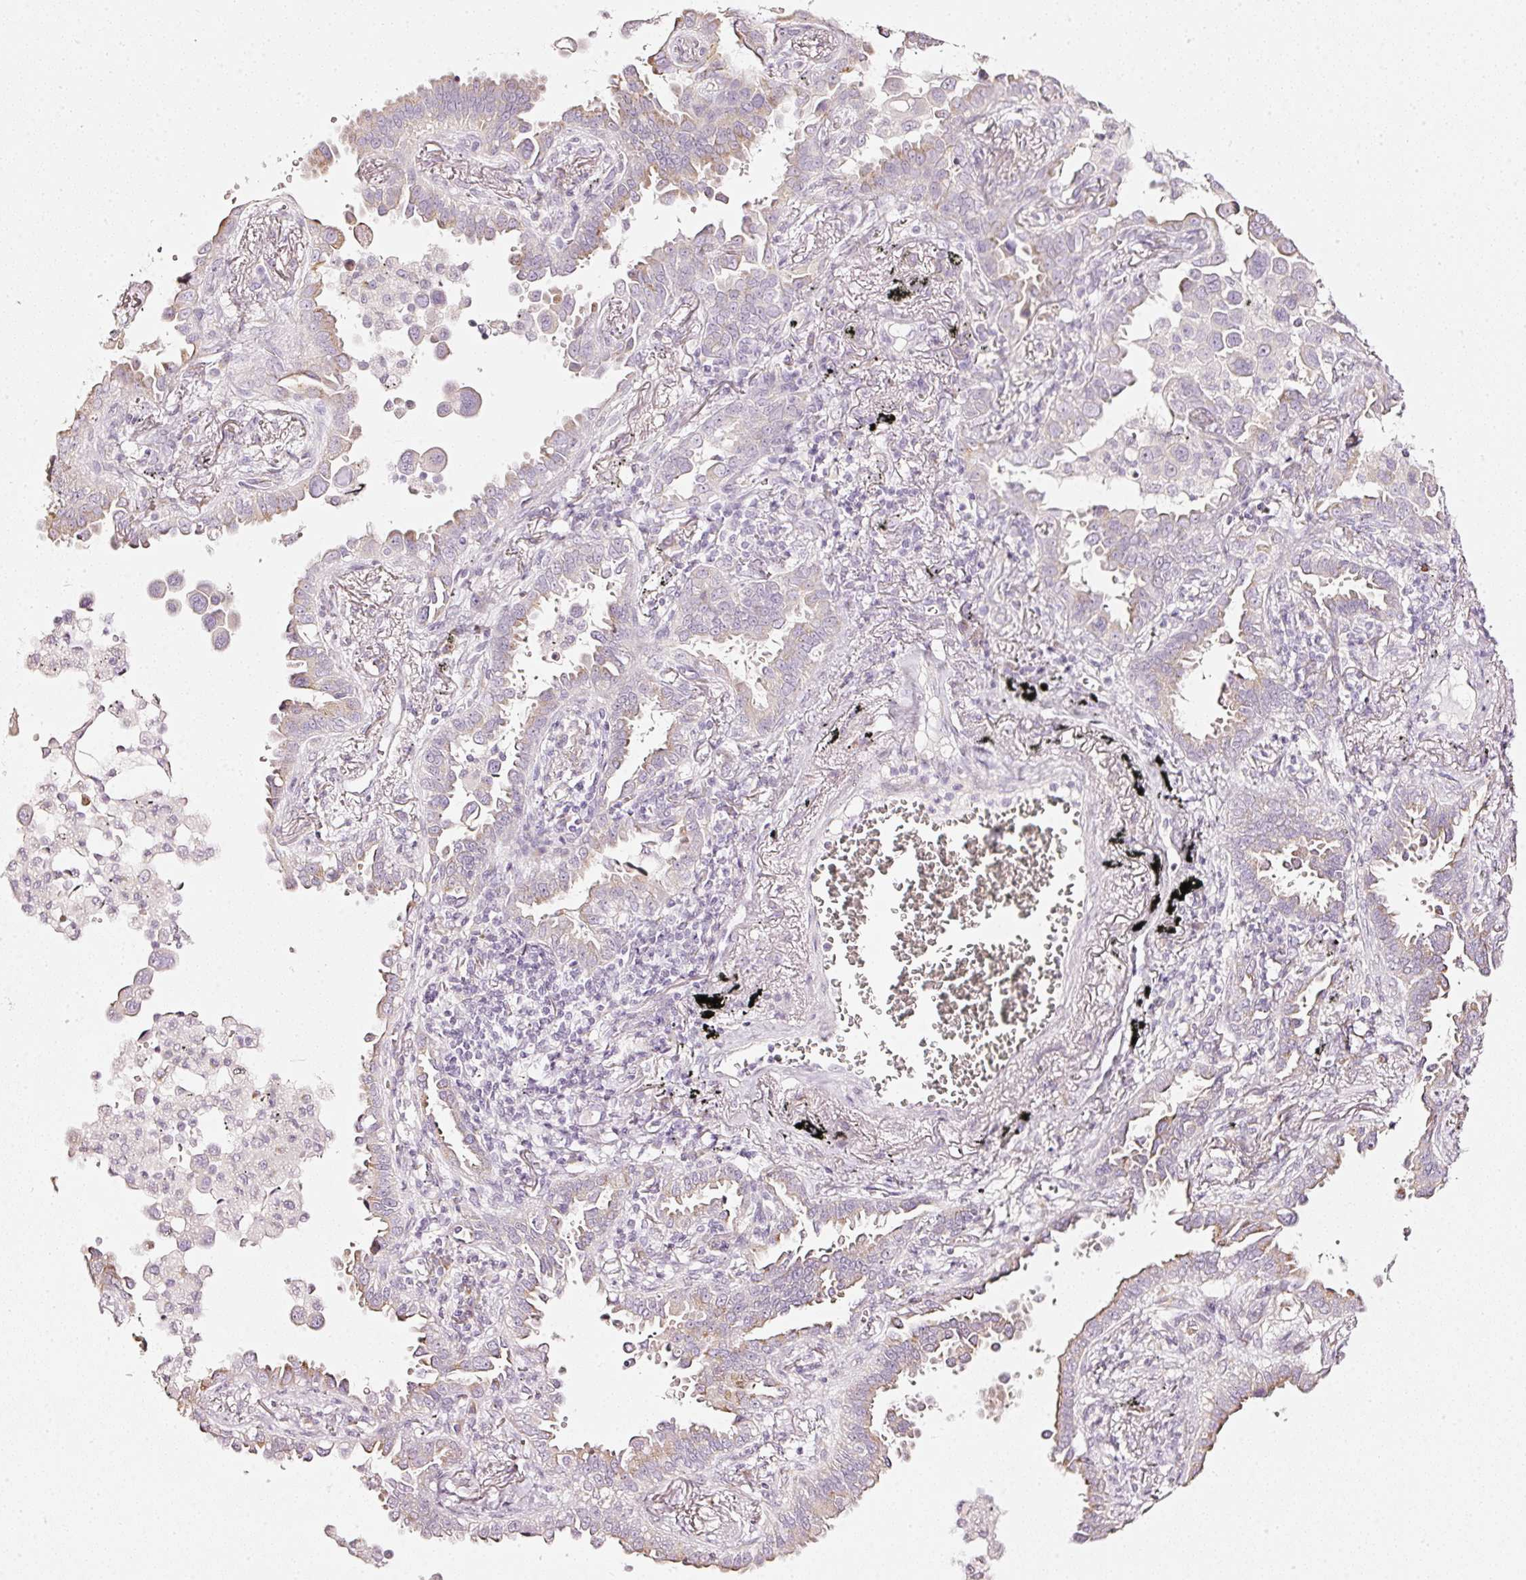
{"staining": {"intensity": "weak", "quantity": "<25%", "location": "cytoplasmic/membranous"}, "tissue": "lung cancer", "cell_type": "Tumor cells", "image_type": "cancer", "snomed": [{"axis": "morphology", "description": "Adenocarcinoma, NOS"}, {"axis": "topography", "description": "Lung"}], "caption": "An immunohistochemistry (IHC) micrograph of adenocarcinoma (lung) is shown. There is no staining in tumor cells of adenocarcinoma (lung). (DAB immunohistochemistry (IHC) with hematoxylin counter stain).", "gene": "SDF4", "patient": {"sex": "male", "age": 67}}